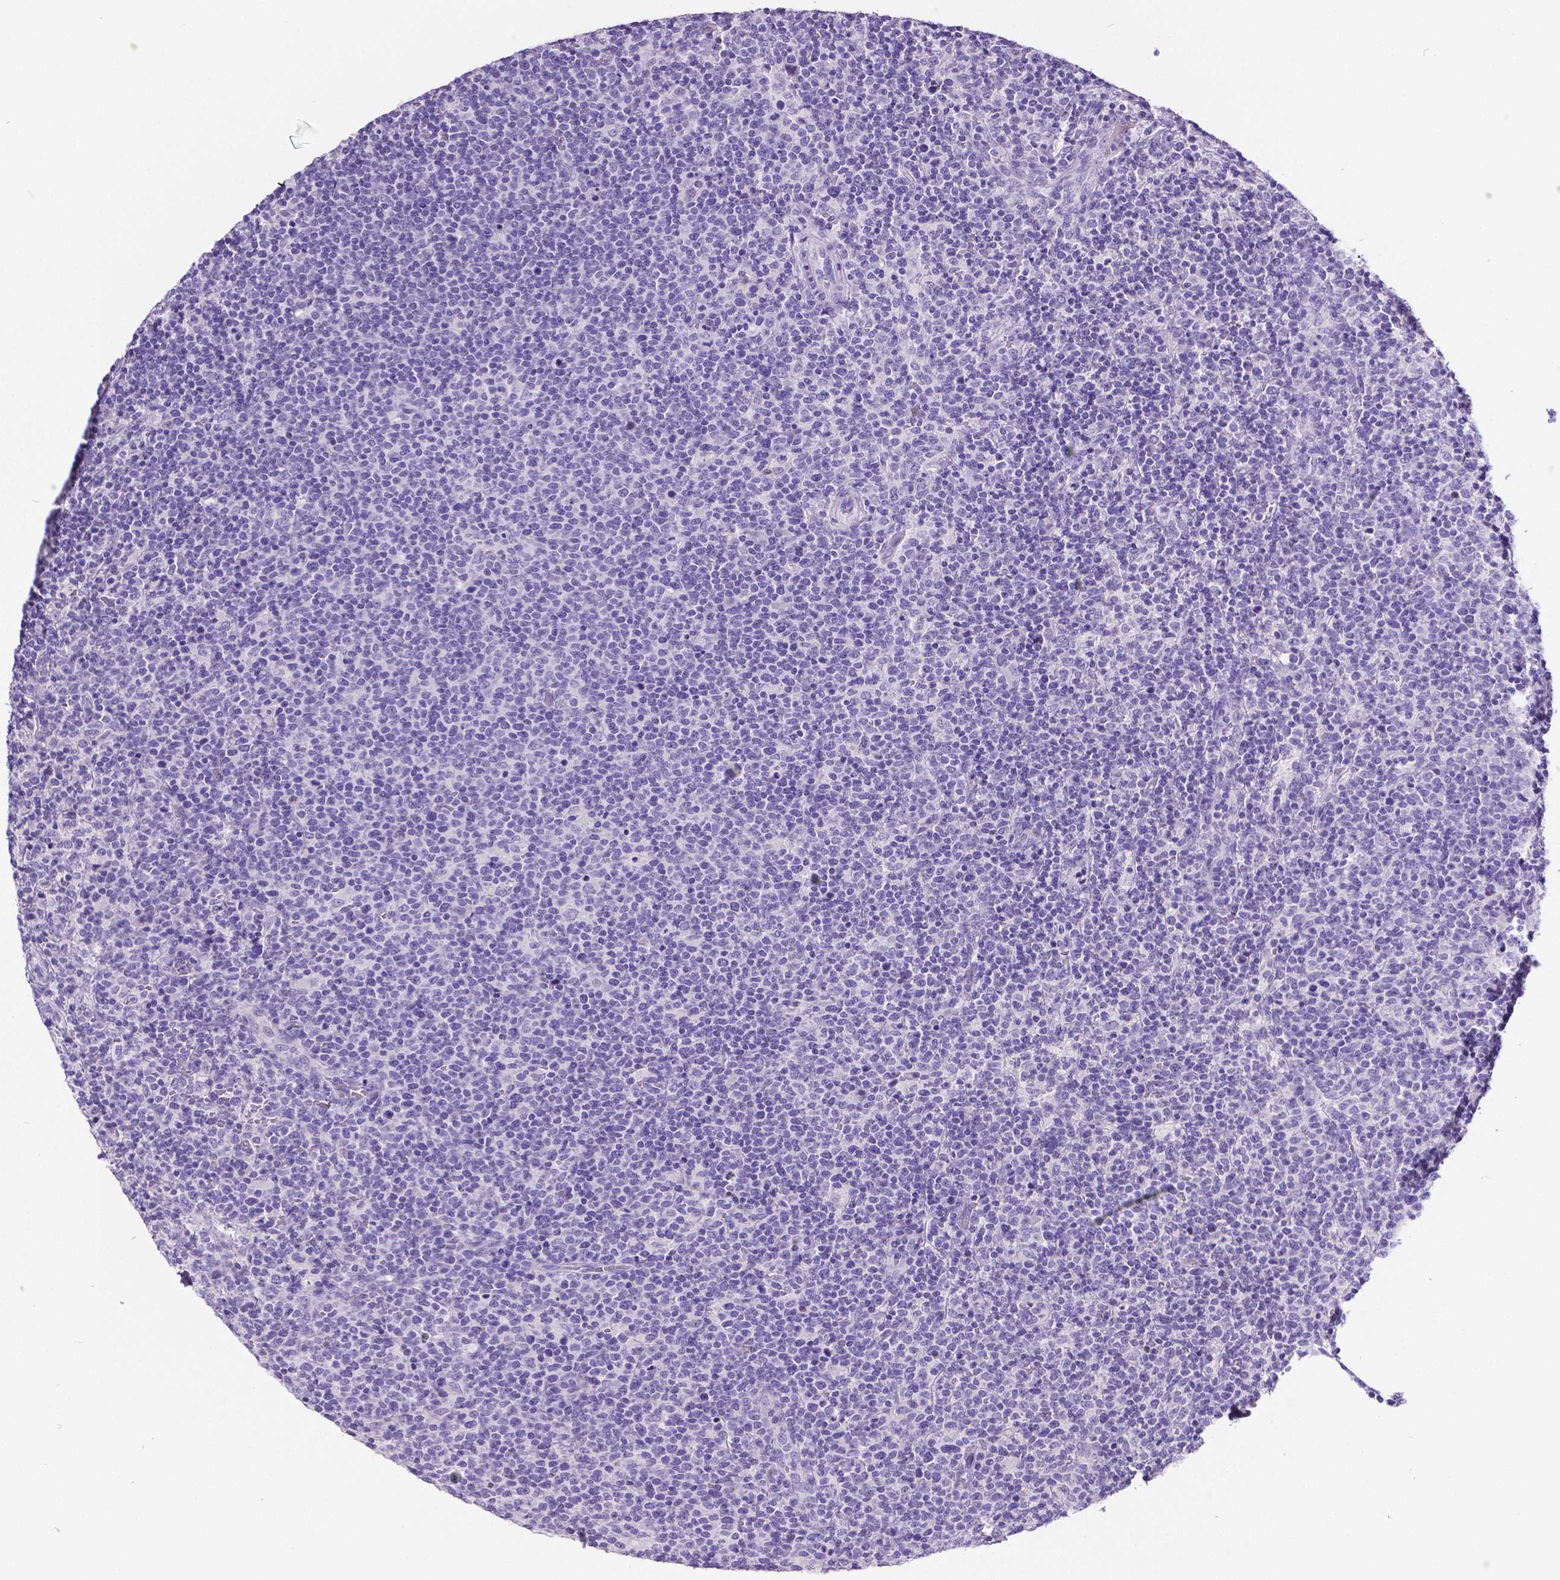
{"staining": {"intensity": "negative", "quantity": "none", "location": "none"}, "tissue": "lymphoma", "cell_type": "Tumor cells", "image_type": "cancer", "snomed": [{"axis": "morphology", "description": "Malignant lymphoma, non-Hodgkin's type, High grade"}, {"axis": "topography", "description": "Lymph node"}], "caption": "The micrograph displays no significant staining in tumor cells of lymphoma.", "gene": "SATB2", "patient": {"sex": "male", "age": 61}}